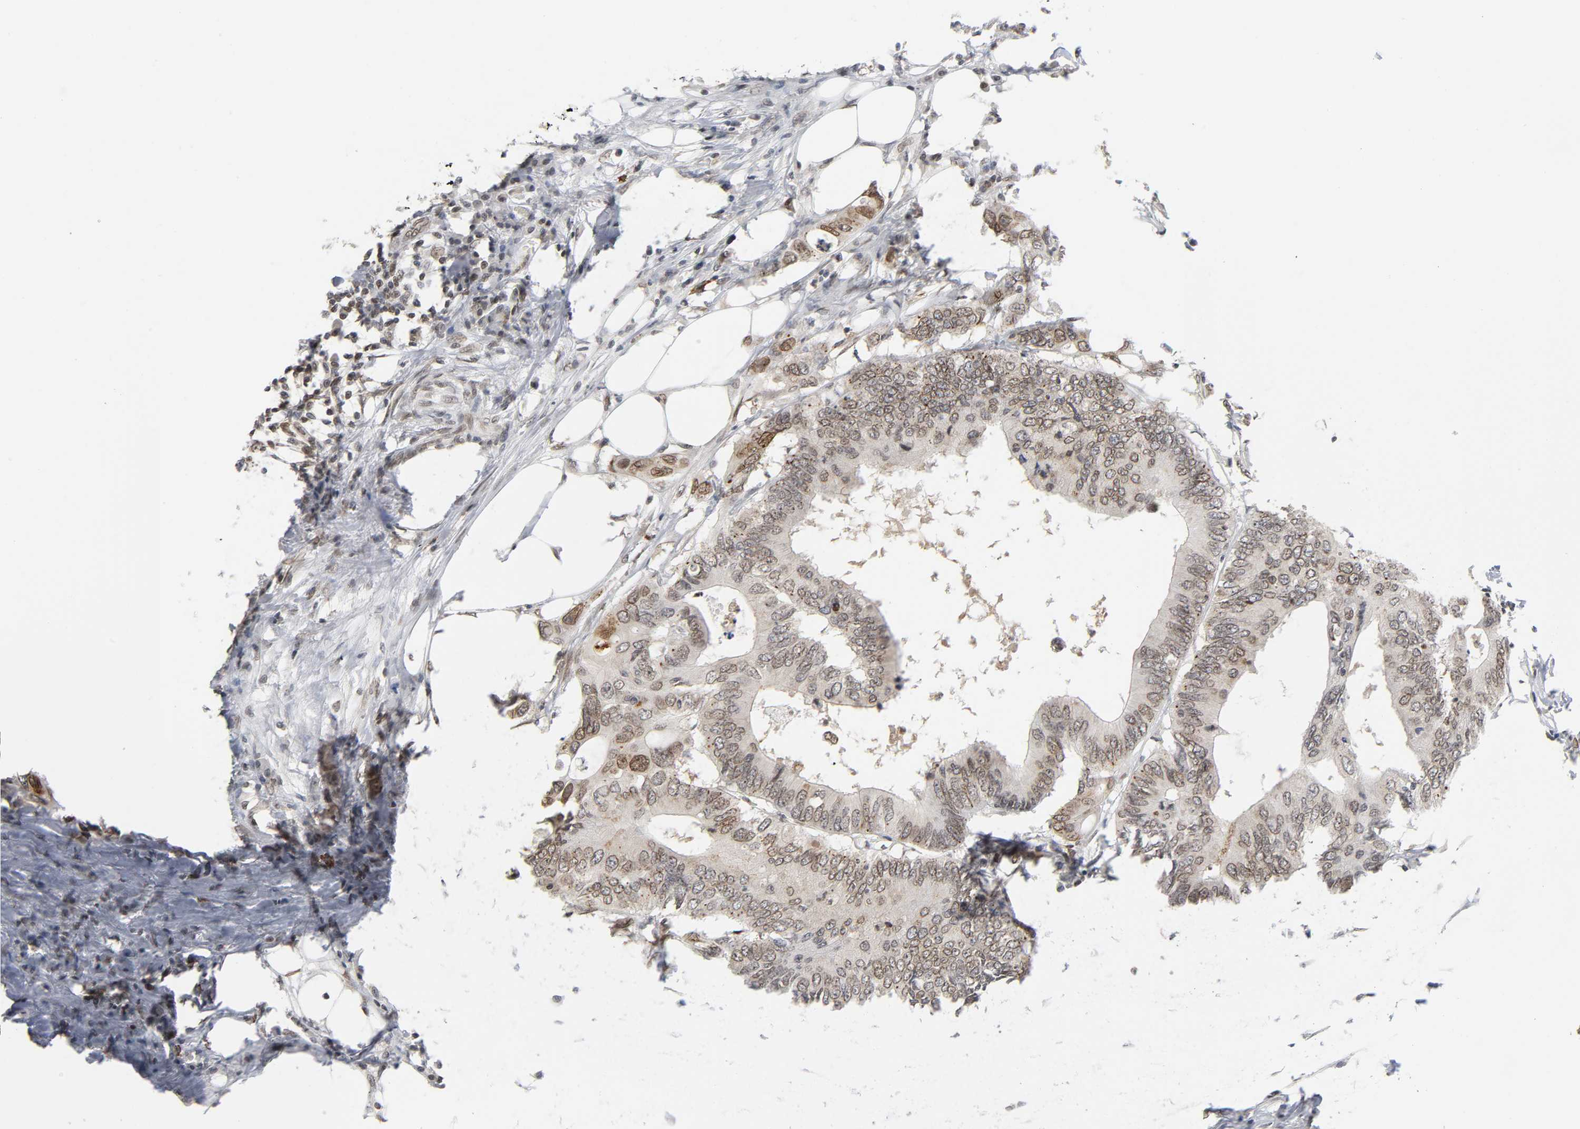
{"staining": {"intensity": "weak", "quantity": ">75%", "location": "nuclear"}, "tissue": "colorectal cancer", "cell_type": "Tumor cells", "image_type": "cancer", "snomed": [{"axis": "morphology", "description": "Adenocarcinoma, NOS"}, {"axis": "topography", "description": "Colon"}], "caption": "Weak nuclear positivity for a protein is seen in approximately >75% of tumor cells of colorectal cancer (adenocarcinoma) using IHC.", "gene": "SUMO1", "patient": {"sex": "male", "age": 71}}